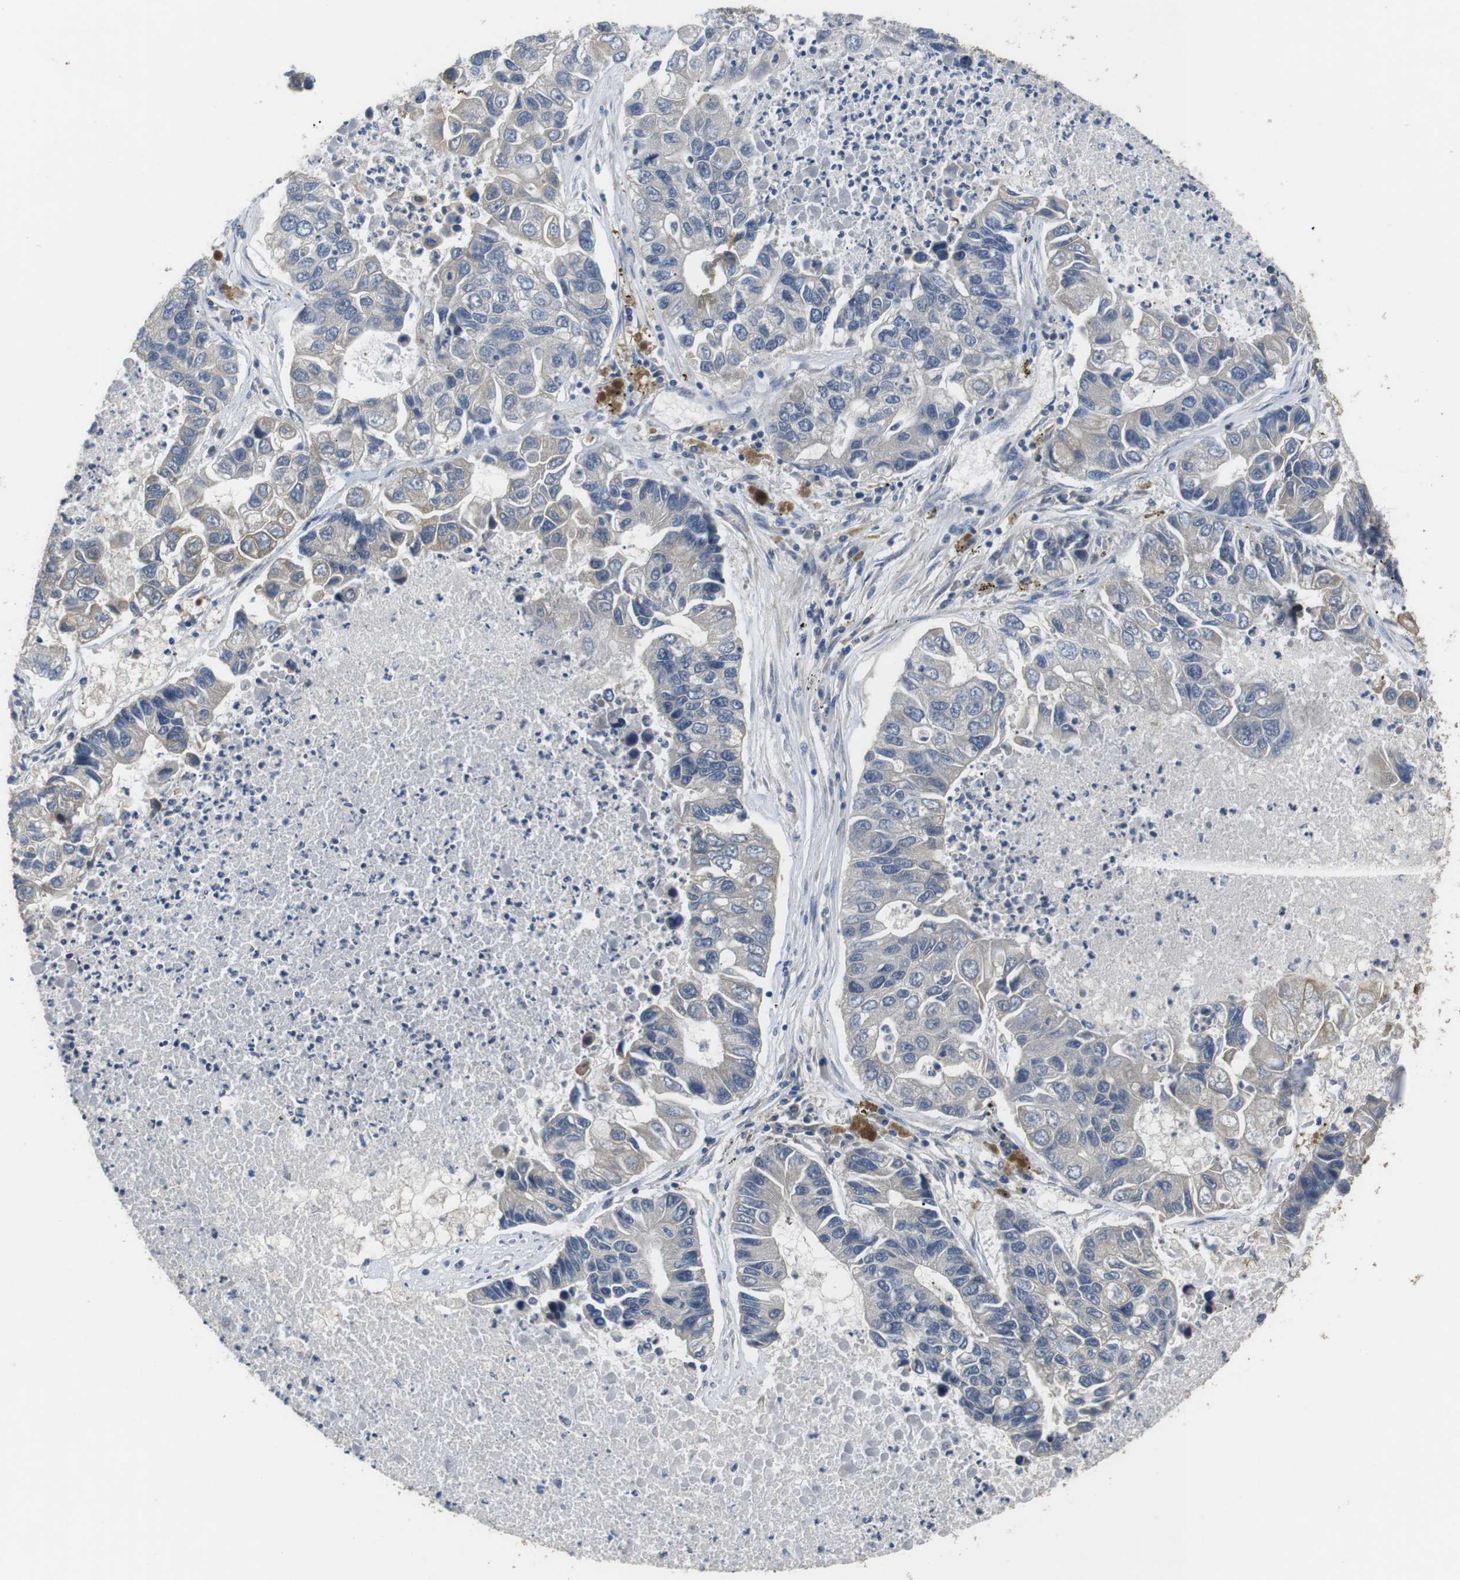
{"staining": {"intensity": "negative", "quantity": "none", "location": "none"}, "tissue": "lung cancer", "cell_type": "Tumor cells", "image_type": "cancer", "snomed": [{"axis": "morphology", "description": "Adenocarcinoma, NOS"}, {"axis": "topography", "description": "Lung"}], "caption": "An image of adenocarcinoma (lung) stained for a protein reveals no brown staining in tumor cells.", "gene": "ADGRL3", "patient": {"sex": "female", "age": 51}}